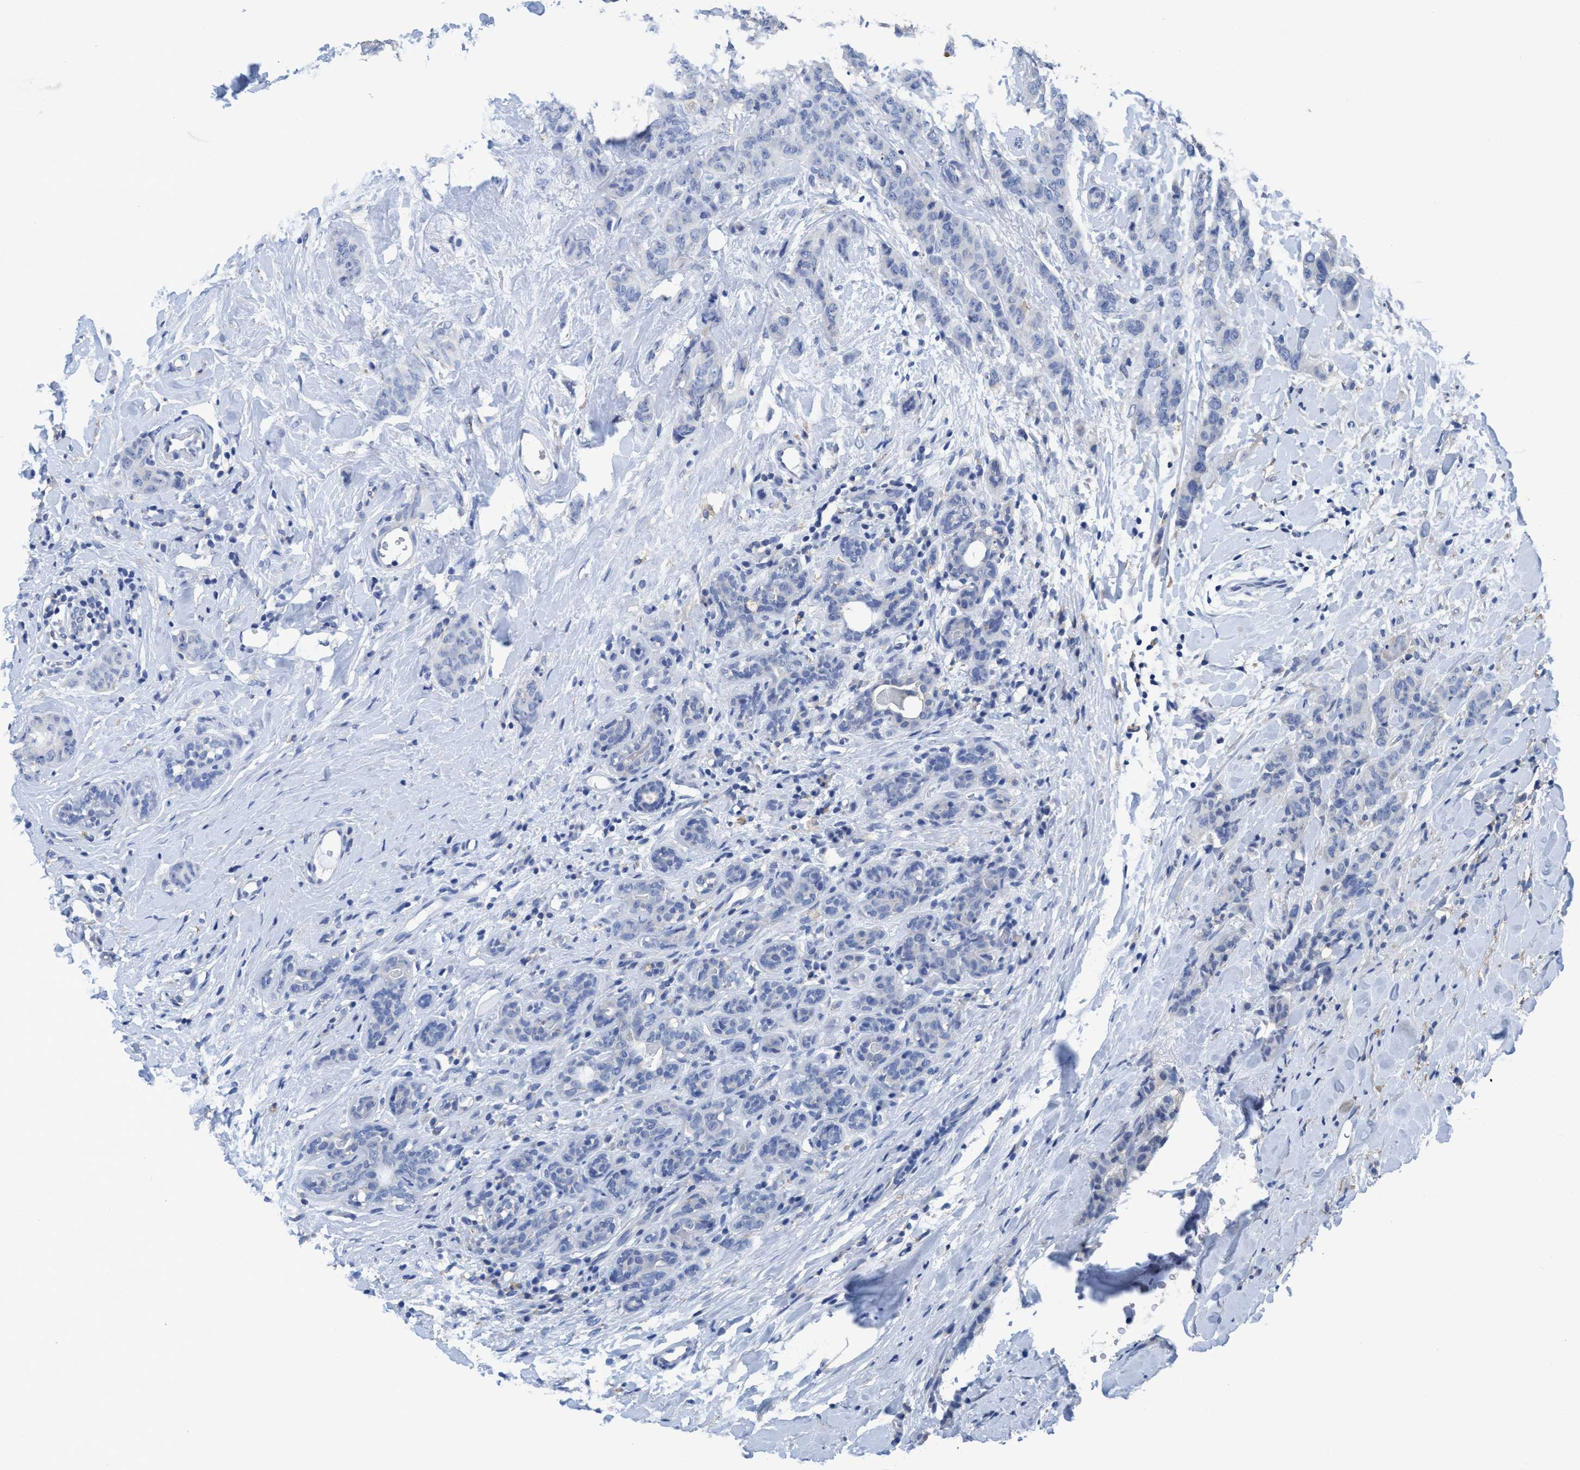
{"staining": {"intensity": "negative", "quantity": "none", "location": "none"}, "tissue": "breast cancer", "cell_type": "Tumor cells", "image_type": "cancer", "snomed": [{"axis": "morphology", "description": "Normal tissue, NOS"}, {"axis": "morphology", "description": "Duct carcinoma"}, {"axis": "topography", "description": "Breast"}], "caption": "Tumor cells show no significant positivity in invasive ductal carcinoma (breast). (DAB immunohistochemistry with hematoxylin counter stain).", "gene": "DNAI1", "patient": {"sex": "female", "age": 40}}